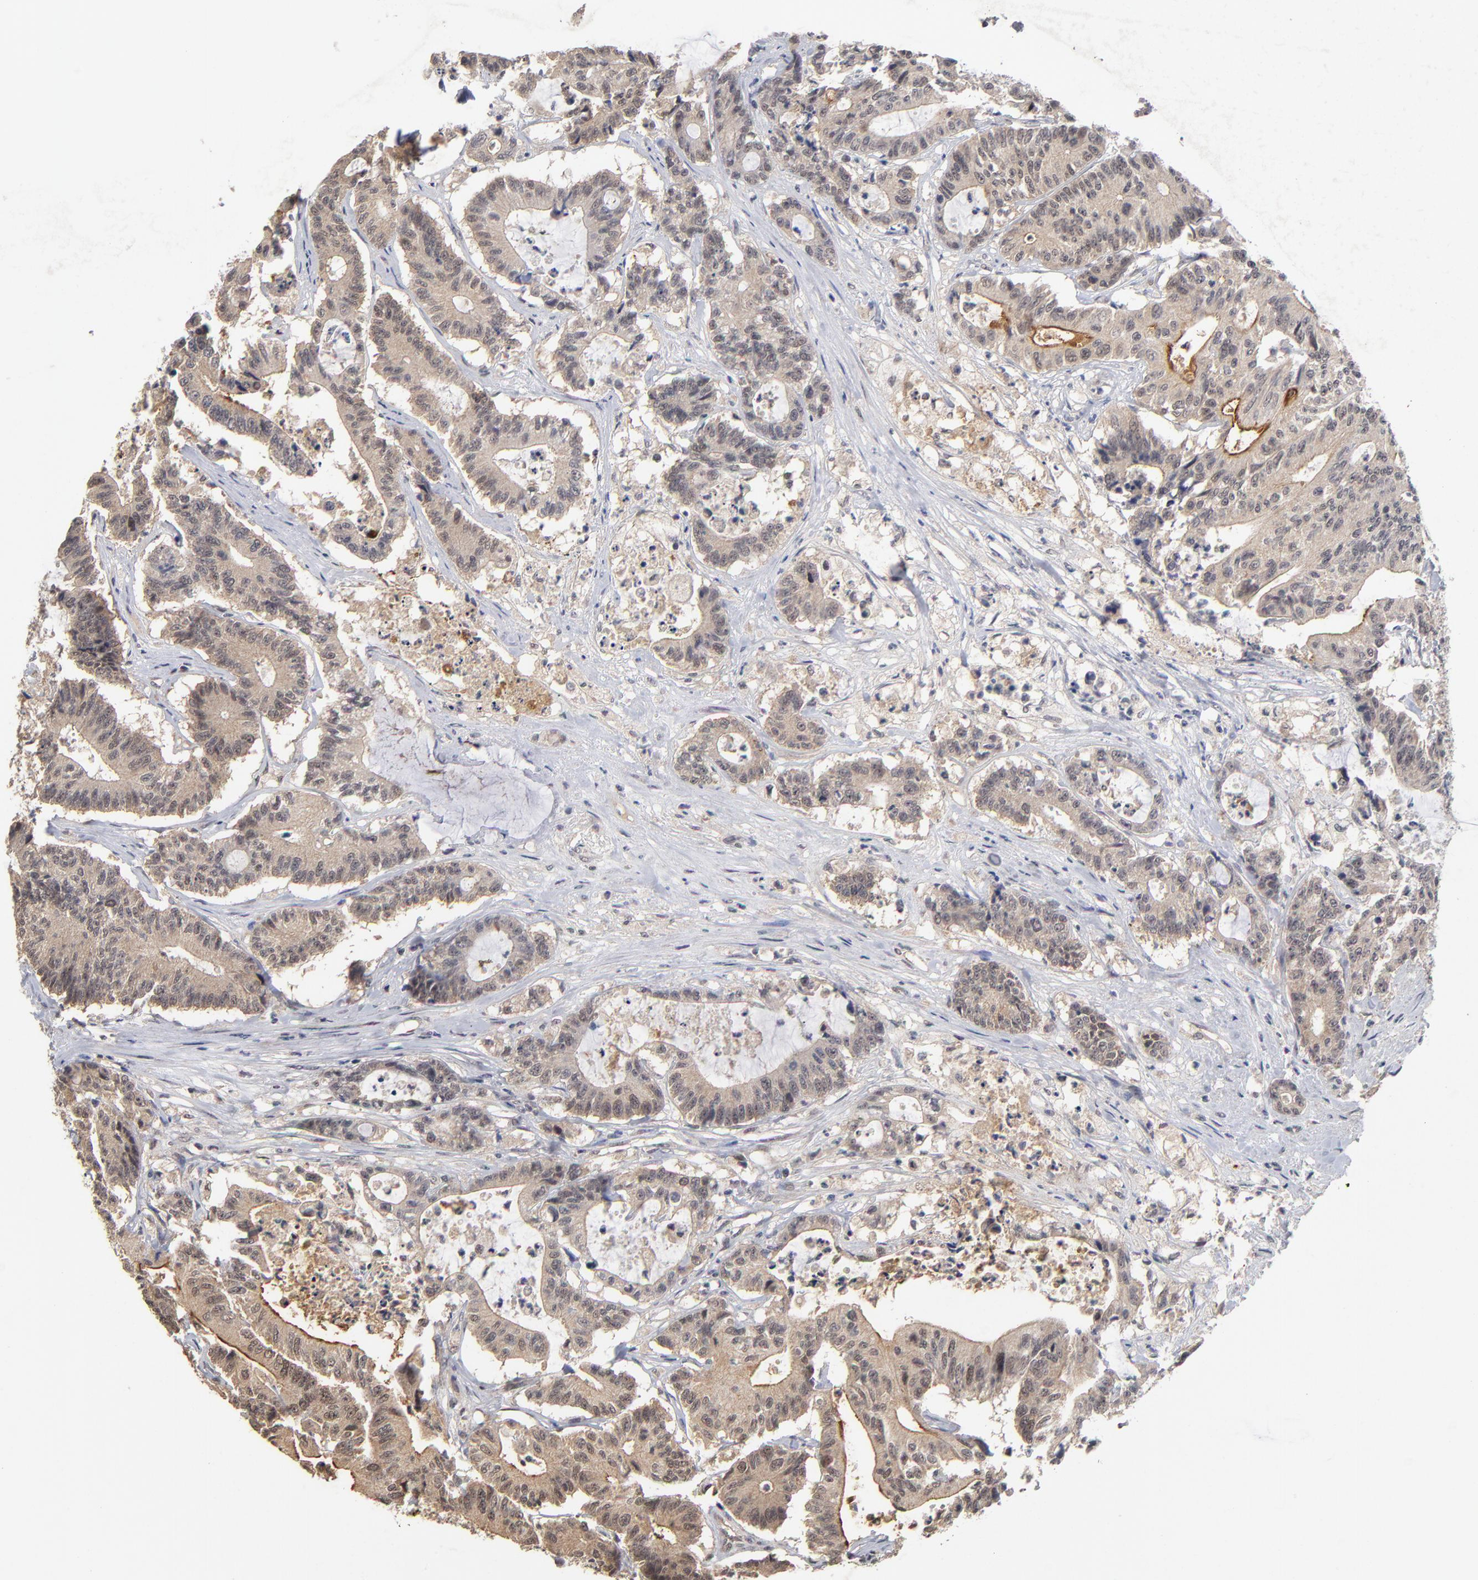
{"staining": {"intensity": "weak", "quantity": ">75%", "location": "cytoplasmic/membranous"}, "tissue": "colorectal cancer", "cell_type": "Tumor cells", "image_type": "cancer", "snomed": [{"axis": "morphology", "description": "Adenocarcinoma, NOS"}, {"axis": "topography", "description": "Colon"}], "caption": "An image of human colorectal cancer stained for a protein shows weak cytoplasmic/membranous brown staining in tumor cells. The staining was performed using DAB (3,3'-diaminobenzidine), with brown indicating positive protein expression. Nuclei are stained blue with hematoxylin.", "gene": "WSB1", "patient": {"sex": "female", "age": 84}}